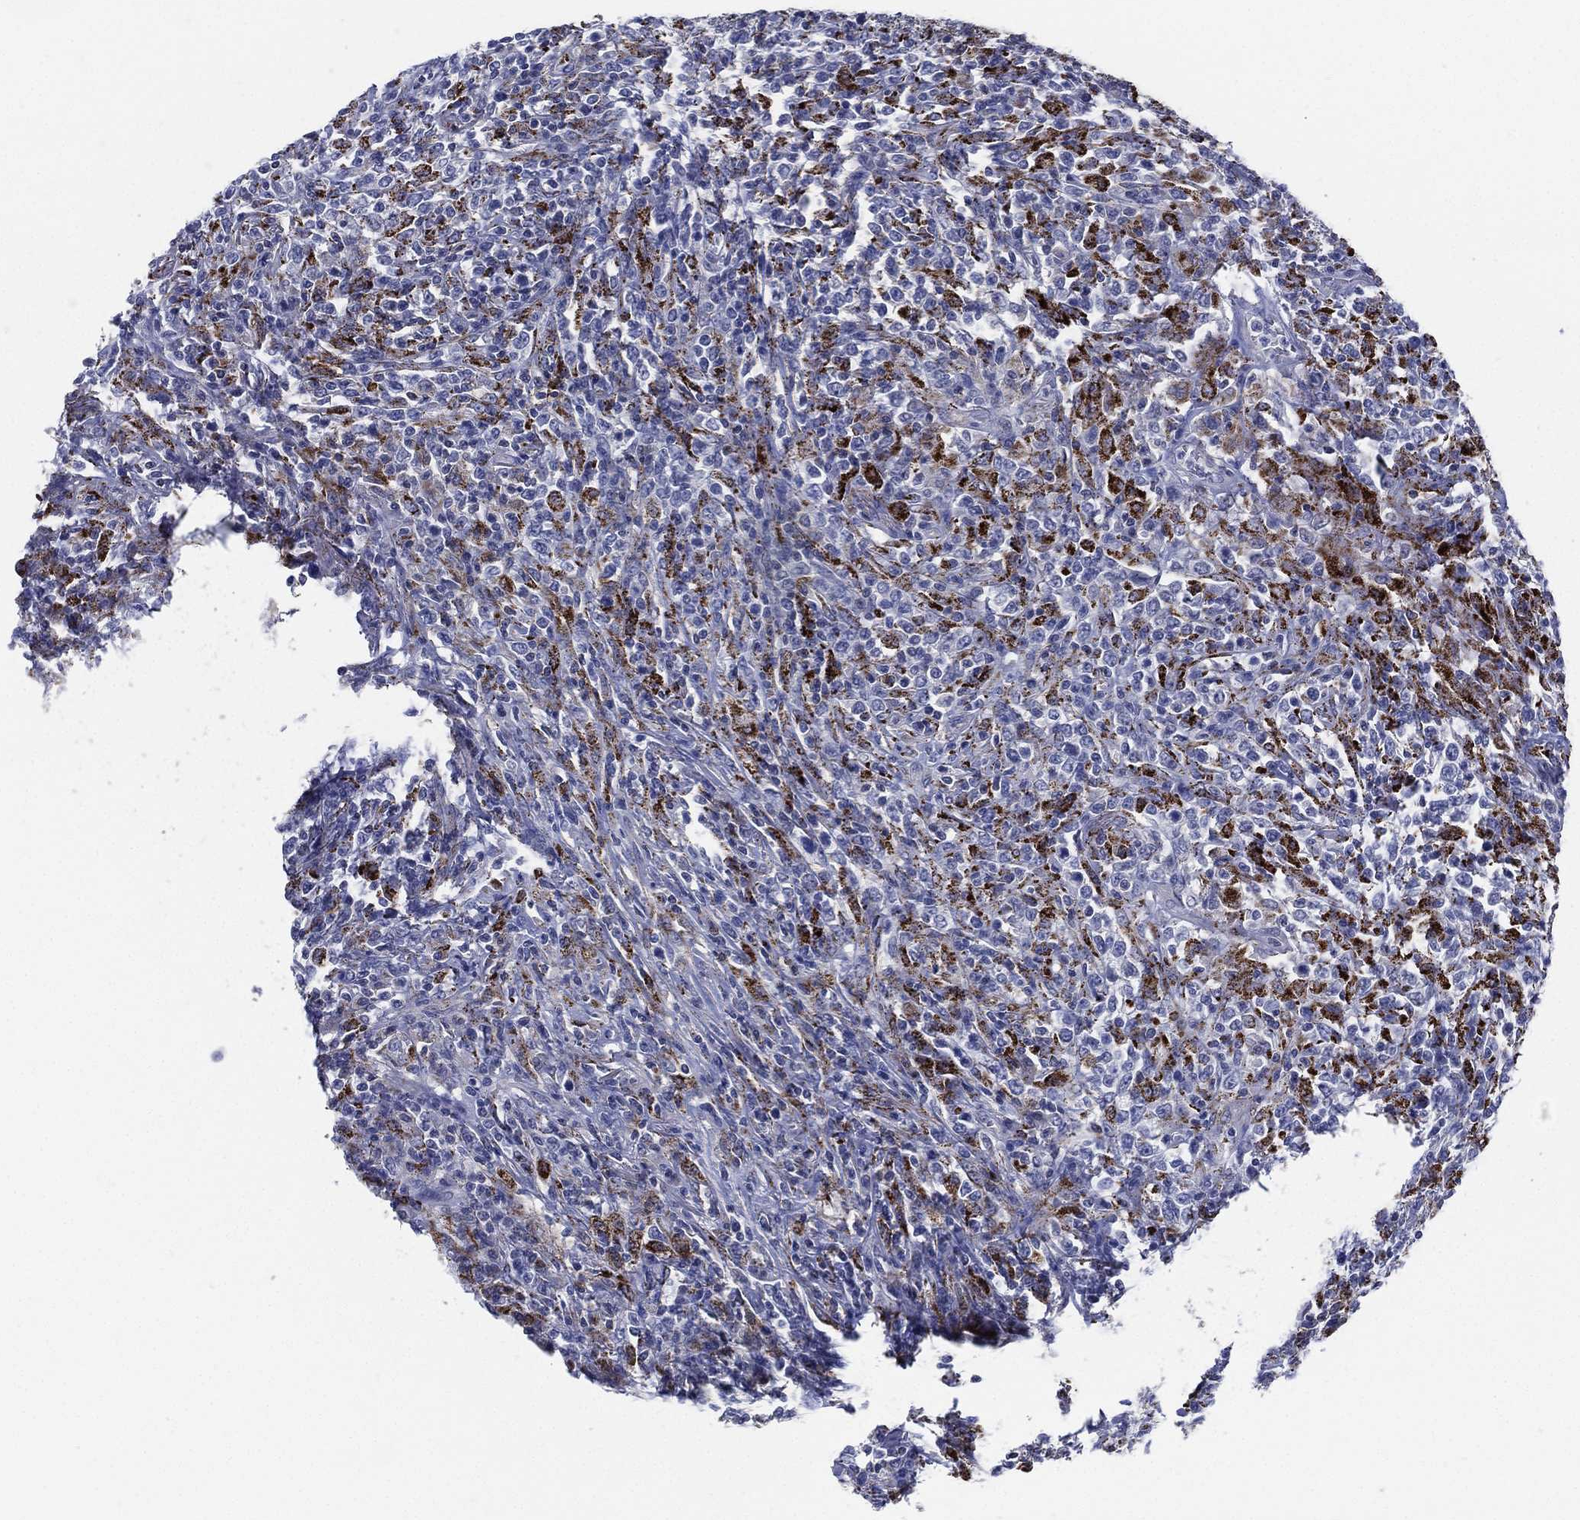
{"staining": {"intensity": "strong", "quantity": "<25%", "location": "cytoplasmic/membranous"}, "tissue": "lymphoma", "cell_type": "Tumor cells", "image_type": "cancer", "snomed": [{"axis": "morphology", "description": "Malignant lymphoma, non-Hodgkin's type, High grade"}, {"axis": "topography", "description": "Lung"}], "caption": "Immunohistochemistry (IHC) photomicrograph of neoplastic tissue: human malignant lymphoma, non-Hodgkin's type (high-grade) stained using immunohistochemistry displays medium levels of strong protein expression localized specifically in the cytoplasmic/membranous of tumor cells, appearing as a cytoplasmic/membranous brown color.", "gene": "C5orf46", "patient": {"sex": "male", "age": 79}}